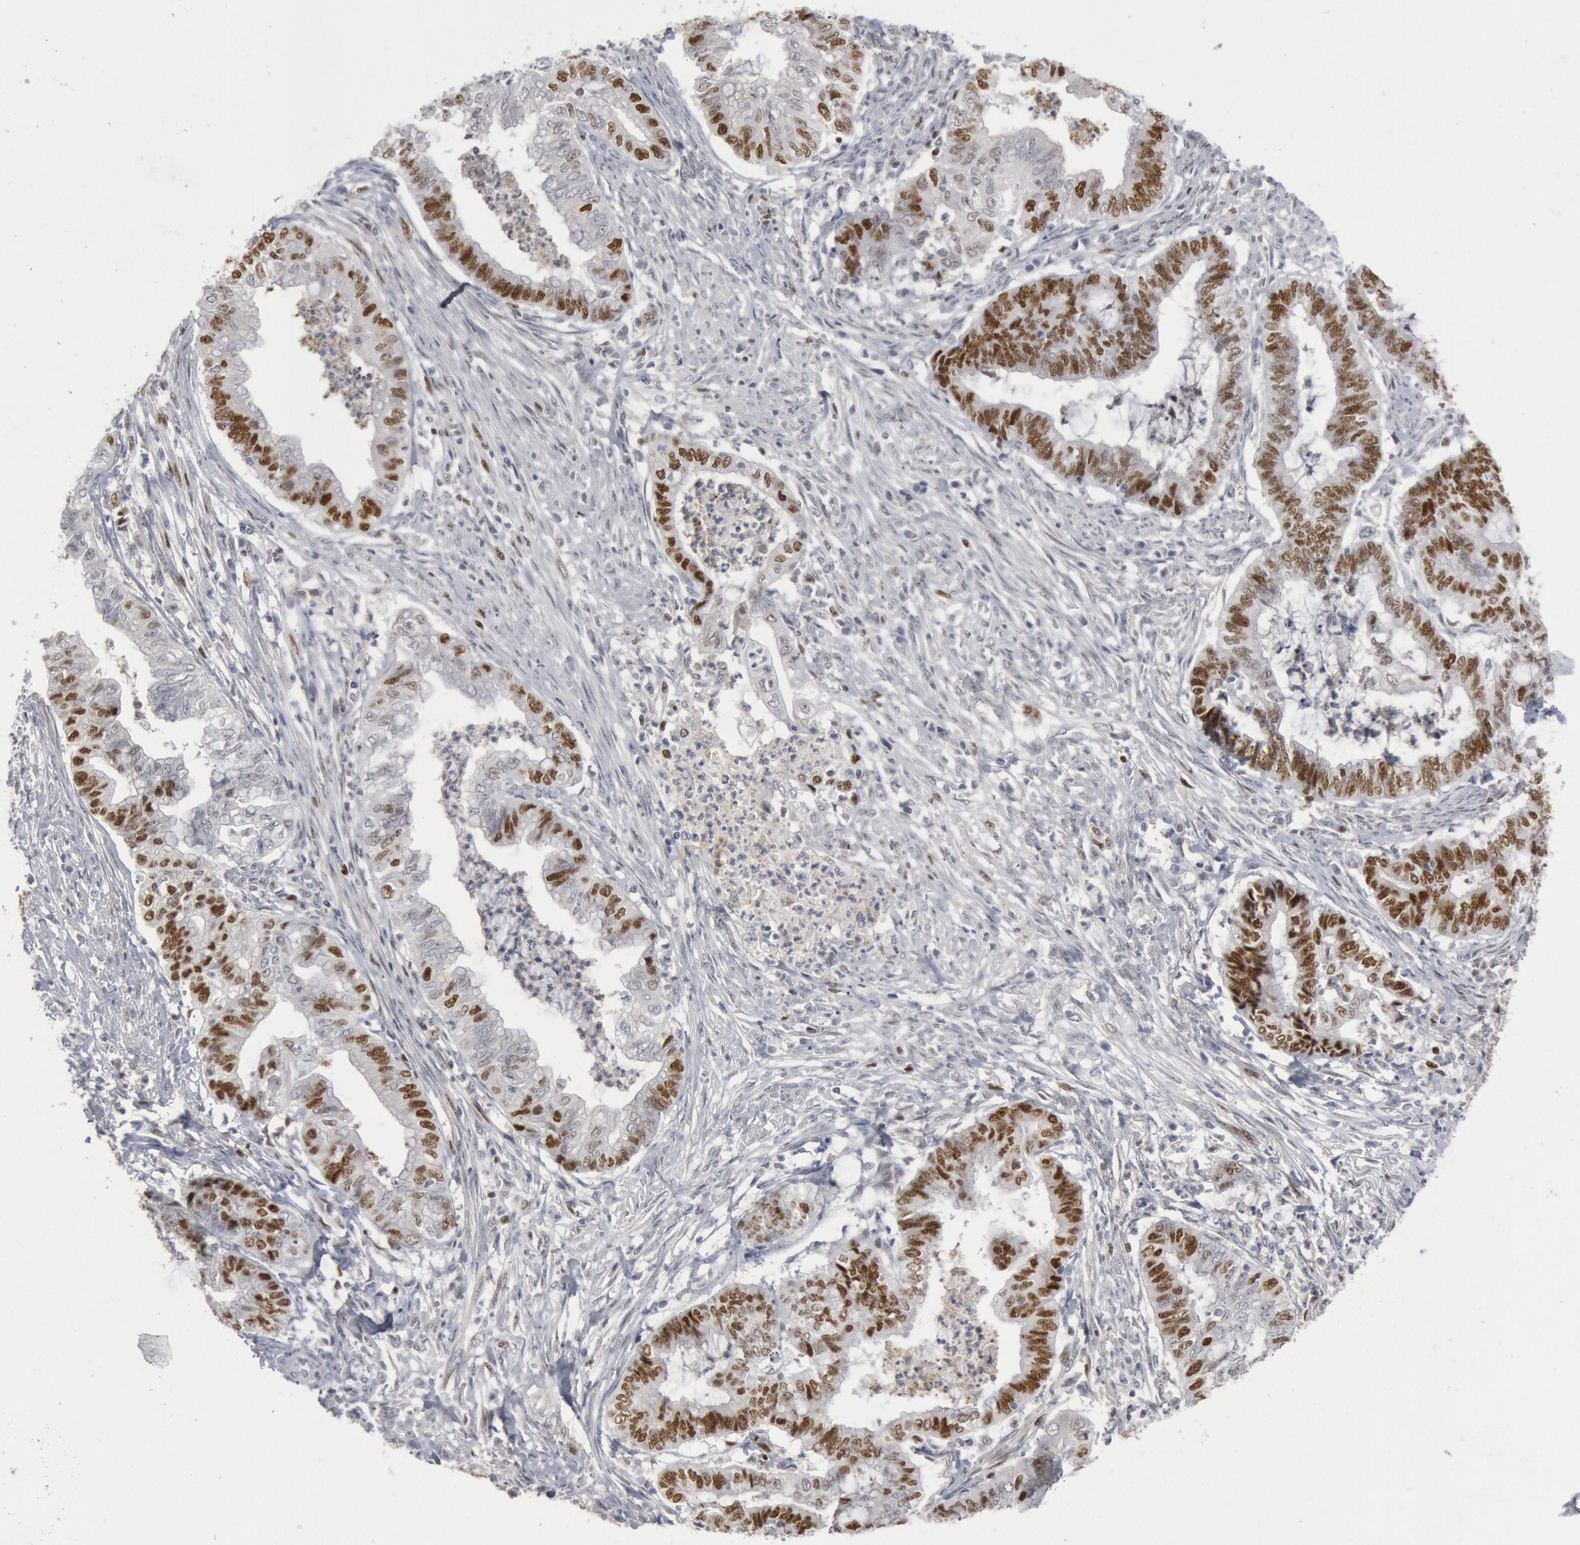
{"staining": {"intensity": "moderate", "quantity": "25%-75%", "location": "nuclear"}, "tissue": "endometrial cancer", "cell_type": "Tumor cells", "image_type": "cancer", "snomed": [{"axis": "morphology", "description": "Necrosis, NOS"}, {"axis": "morphology", "description": "Adenocarcinoma, NOS"}, {"axis": "topography", "description": "Endometrium"}], "caption": "Protein staining displays moderate nuclear positivity in approximately 25%-75% of tumor cells in endometrial adenocarcinoma.", "gene": "WDHD1", "patient": {"sex": "female", "age": 79}}